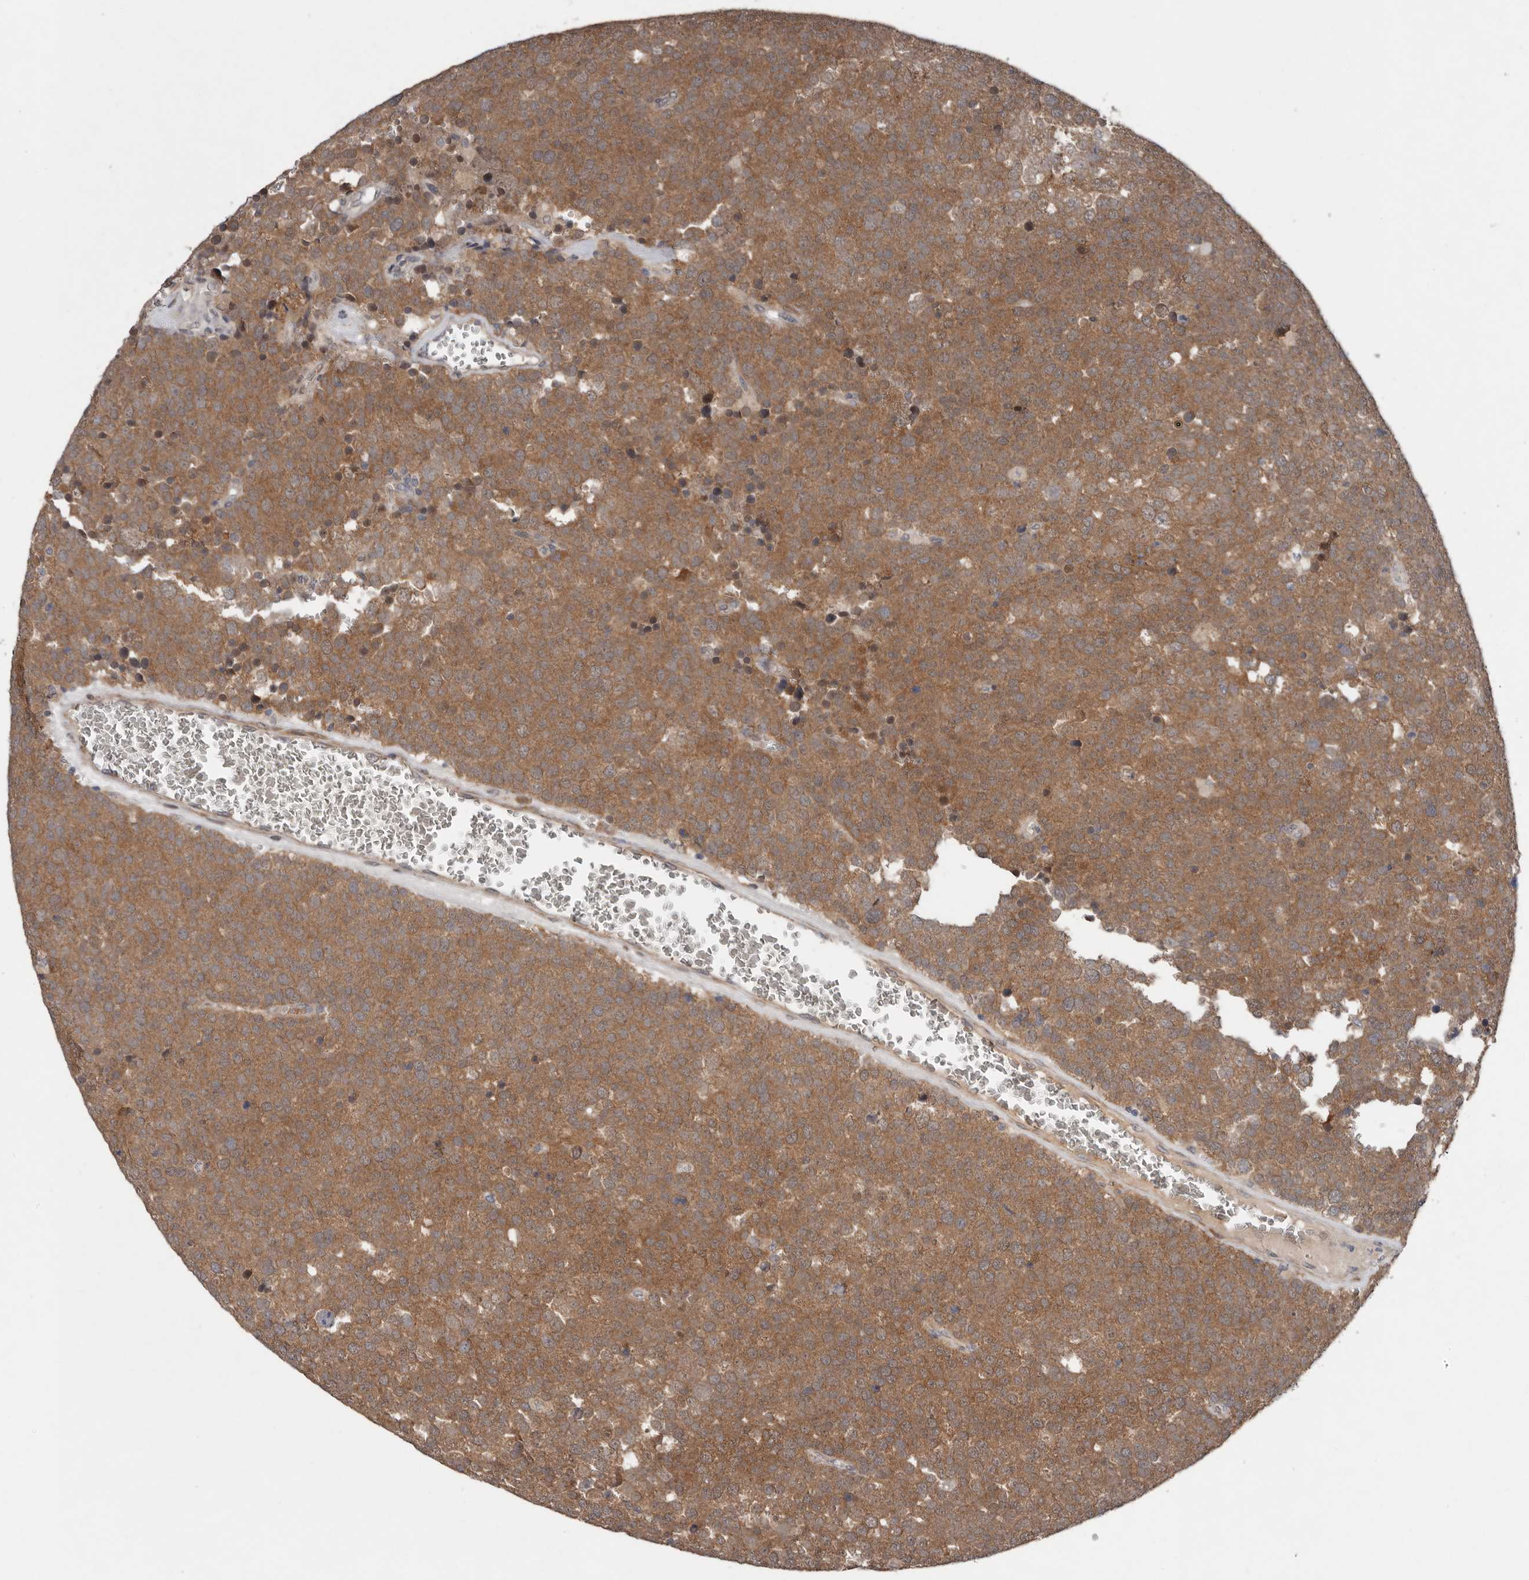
{"staining": {"intensity": "moderate", "quantity": ">75%", "location": "cytoplasmic/membranous"}, "tissue": "testis cancer", "cell_type": "Tumor cells", "image_type": "cancer", "snomed": [{"axis": "morphology", "description": "Seminoma, NOS"}, {"axis": "topography", "description": "Testis"}], "caption": "Immunohistochemistry (DAB (3,3'-diaminobenzidine)) staining of human testis seminoma displays moderate cytoplasmic/membranous protein staining in about >75% of tumor cells.", "gene": "CHML", "patient": {"sex": "male", "age": 71}}